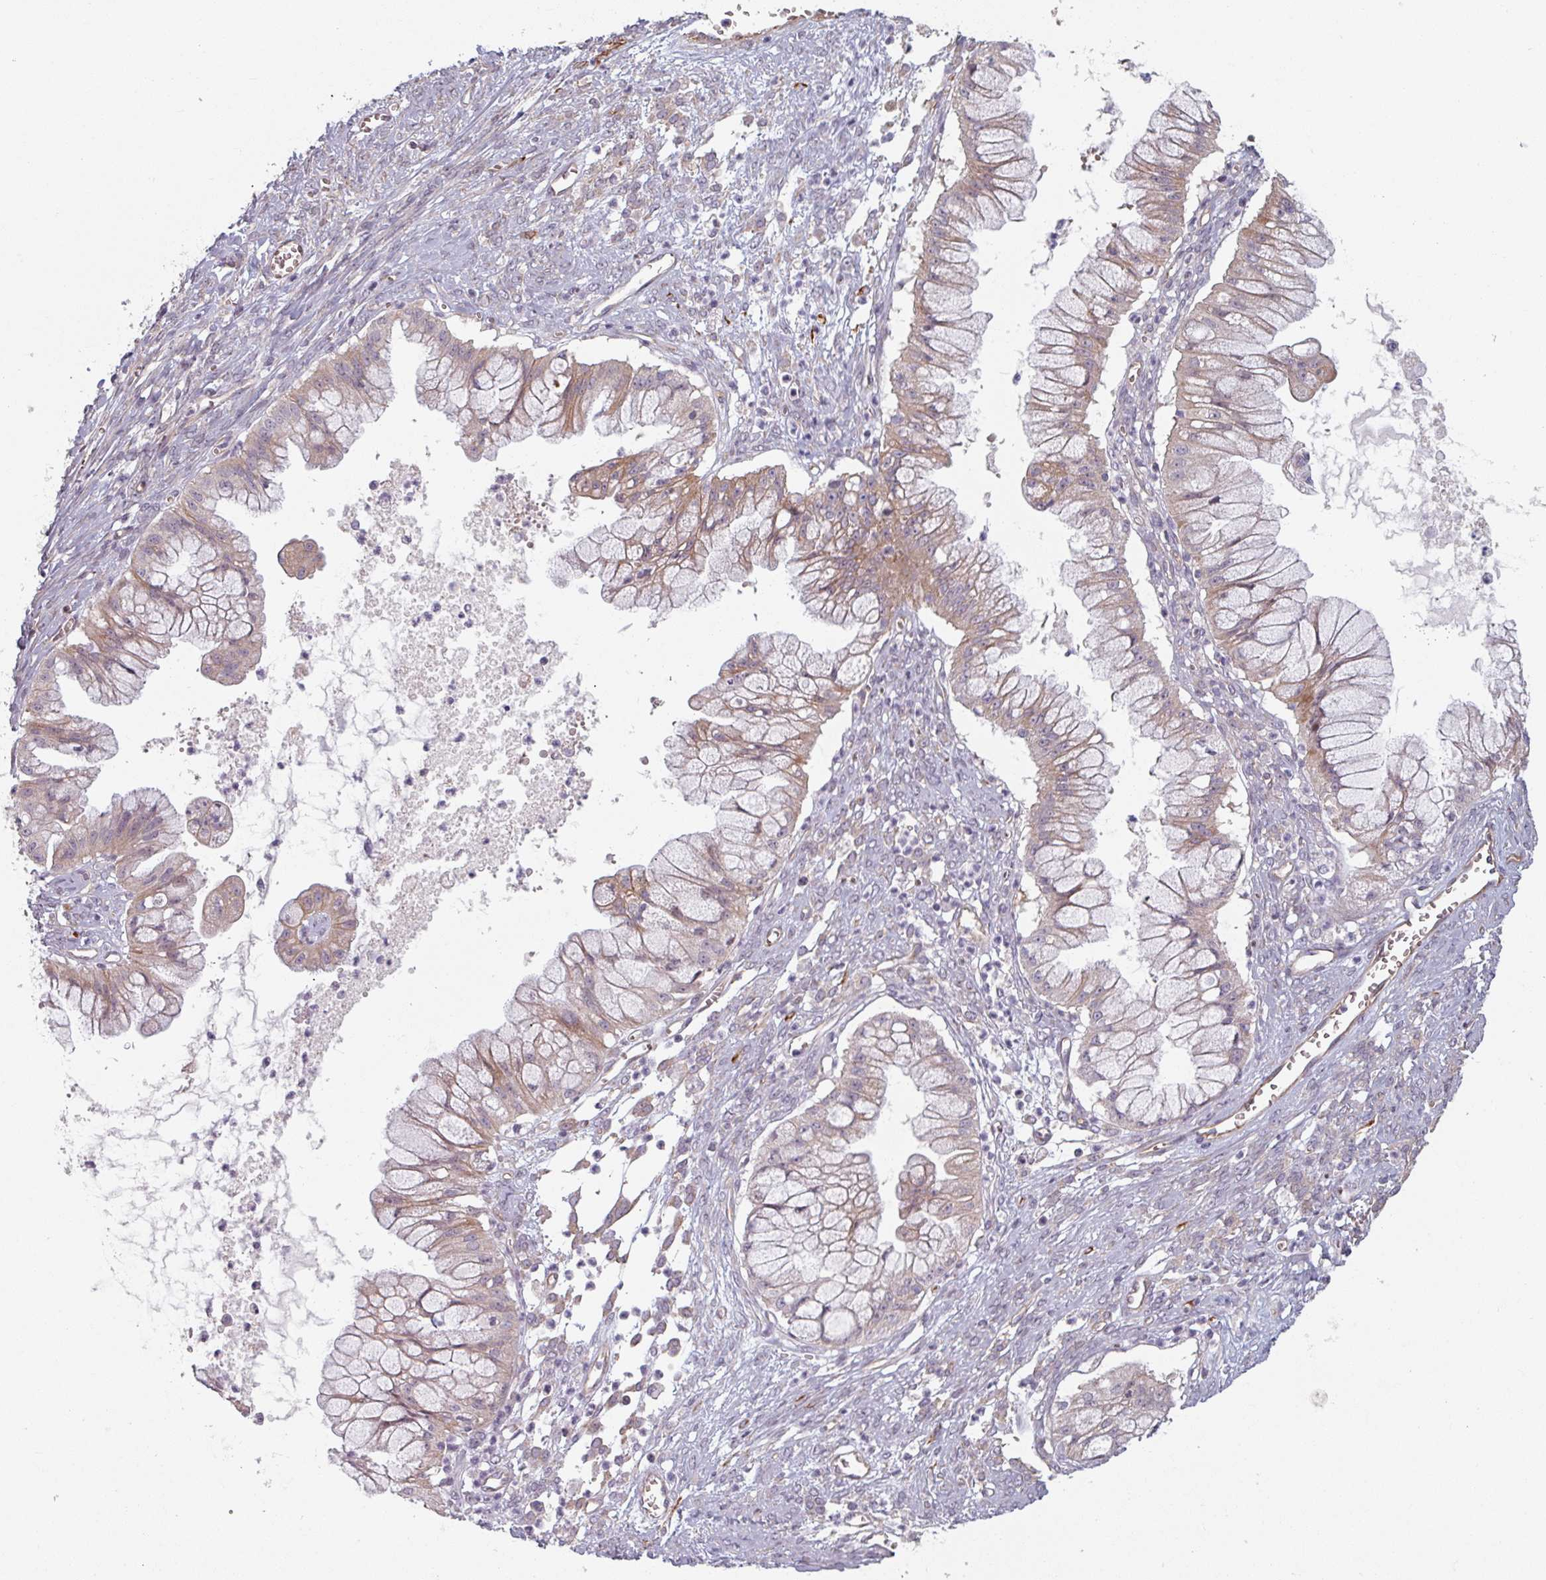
{"staining": {"intensity": "weak", "quantity": "25%-75%", "location": "cytoplasmic/membranous"}, "tissue": "ovarian cancer", "cell_type": "Tumor cells", "image_type": "cancer", "snomed": [{"axis": "morphology", "description": "Cystadenocarcinoma, mucinous, NOS"}, {"axis": "topography", "description": "Ovary"}], "caption": "IHC of mucinous cystadenocarcinoma (ovarian) exhibits low levels of weak cytoplasmic/membranous staining in about 25%-75% of tumor cells. (DAB IHC with brightfield microscopy, high magnification).", "gene": "C4BPB", "patient": {"sex": "female", "age": 70}}